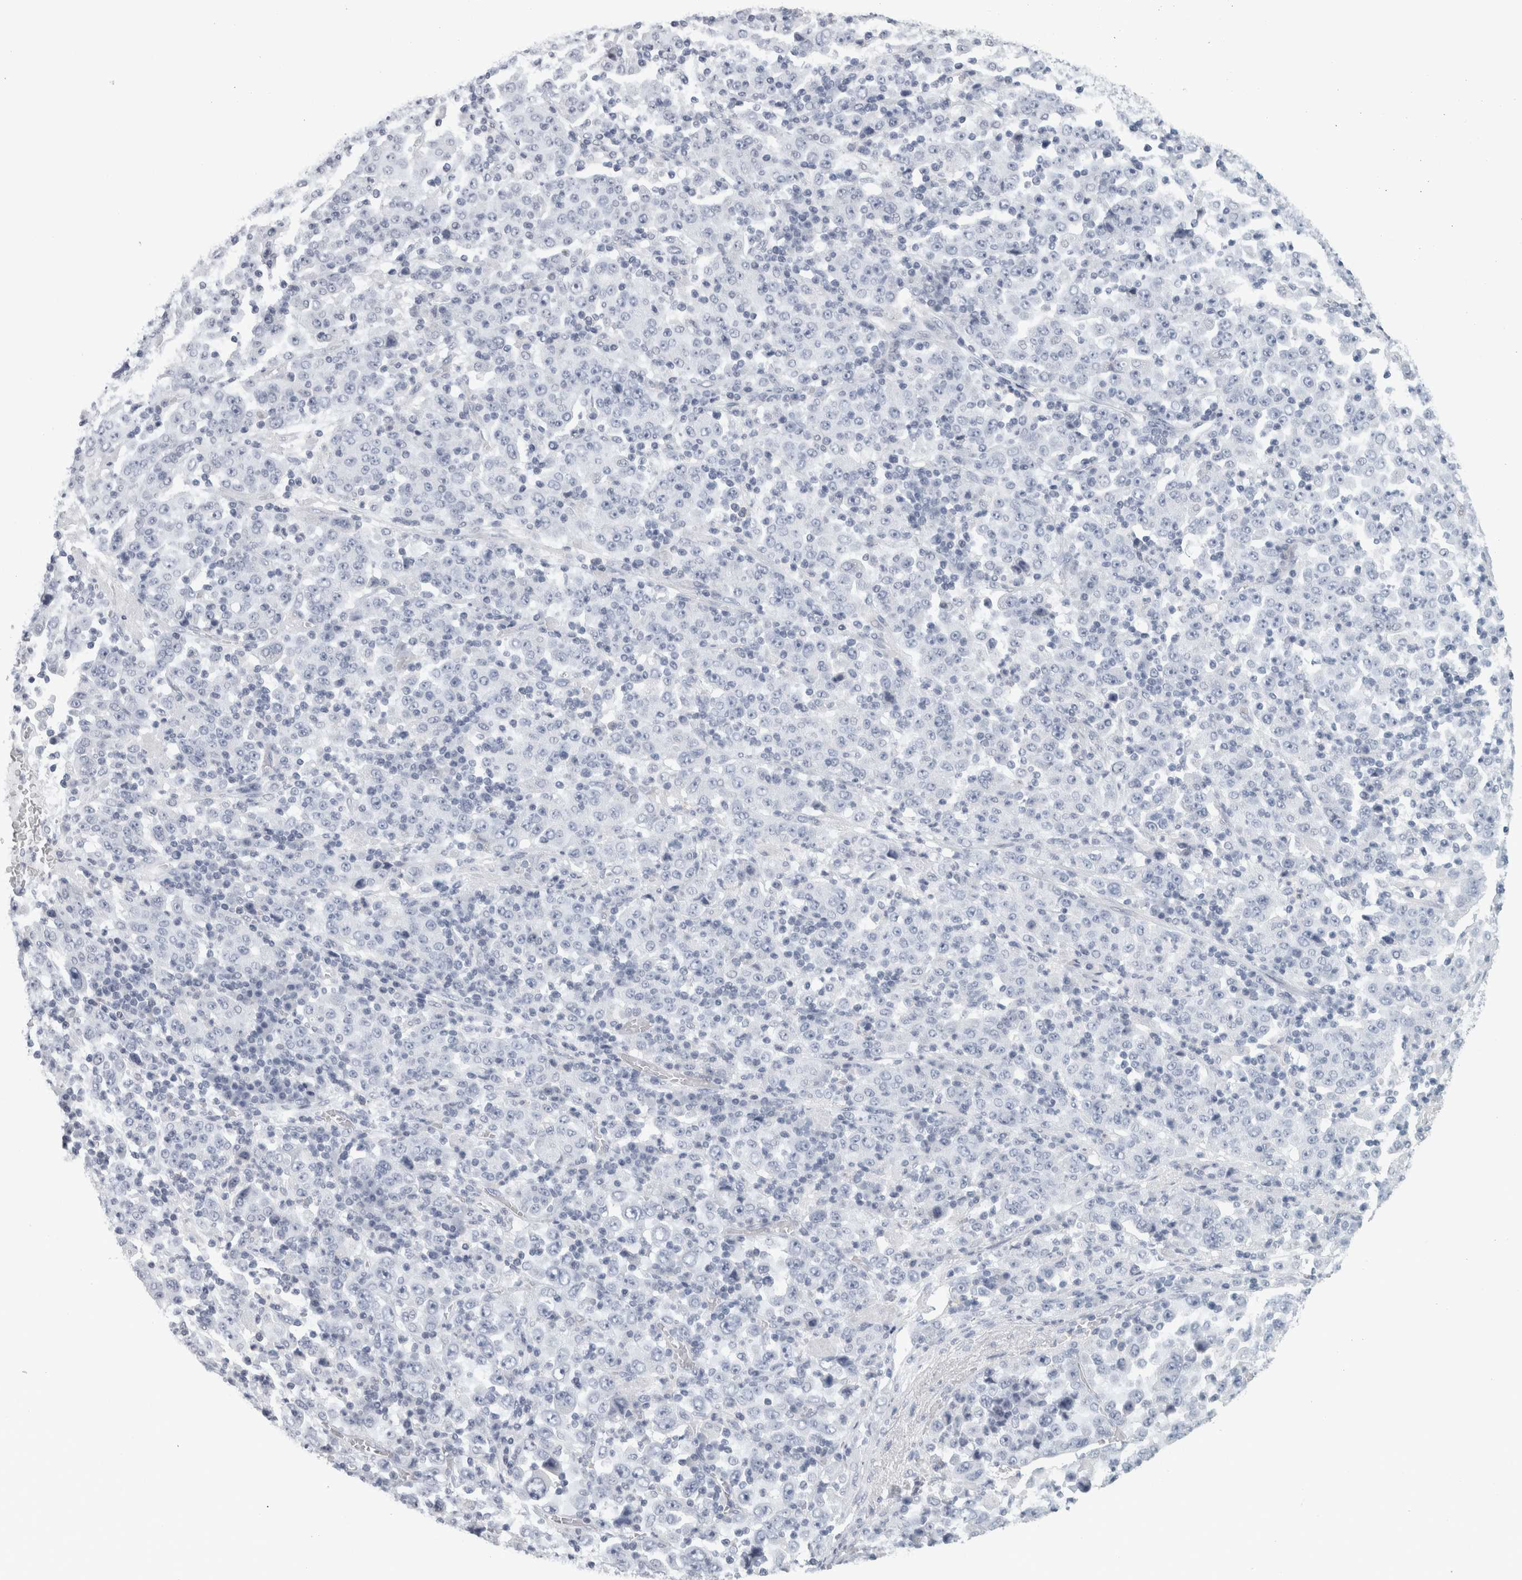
{"staining": {"intensity": "negative", "quantity": "none", "location": "none"}, "tissue": "stomach cancer", "cell_type": "Tumor cells", "image_type": "cancer", "snomed": [{"axis": "morphology", "description": "Normal tissue, NOS"}, {"axis": "morphology", "description": "Adenocarcinoma, NOS"}, {"axis": "topography", "description": "Stomach, upper"}, {"axis": "topography", "description": "Stomach"}], "caption": "DAB immunohistochemical staining of adenocarcinoma (stomach) exhibits no significant expression in tumor cells.", "gene": "CPE", "patient": {"sex": "male", "age": 59}}